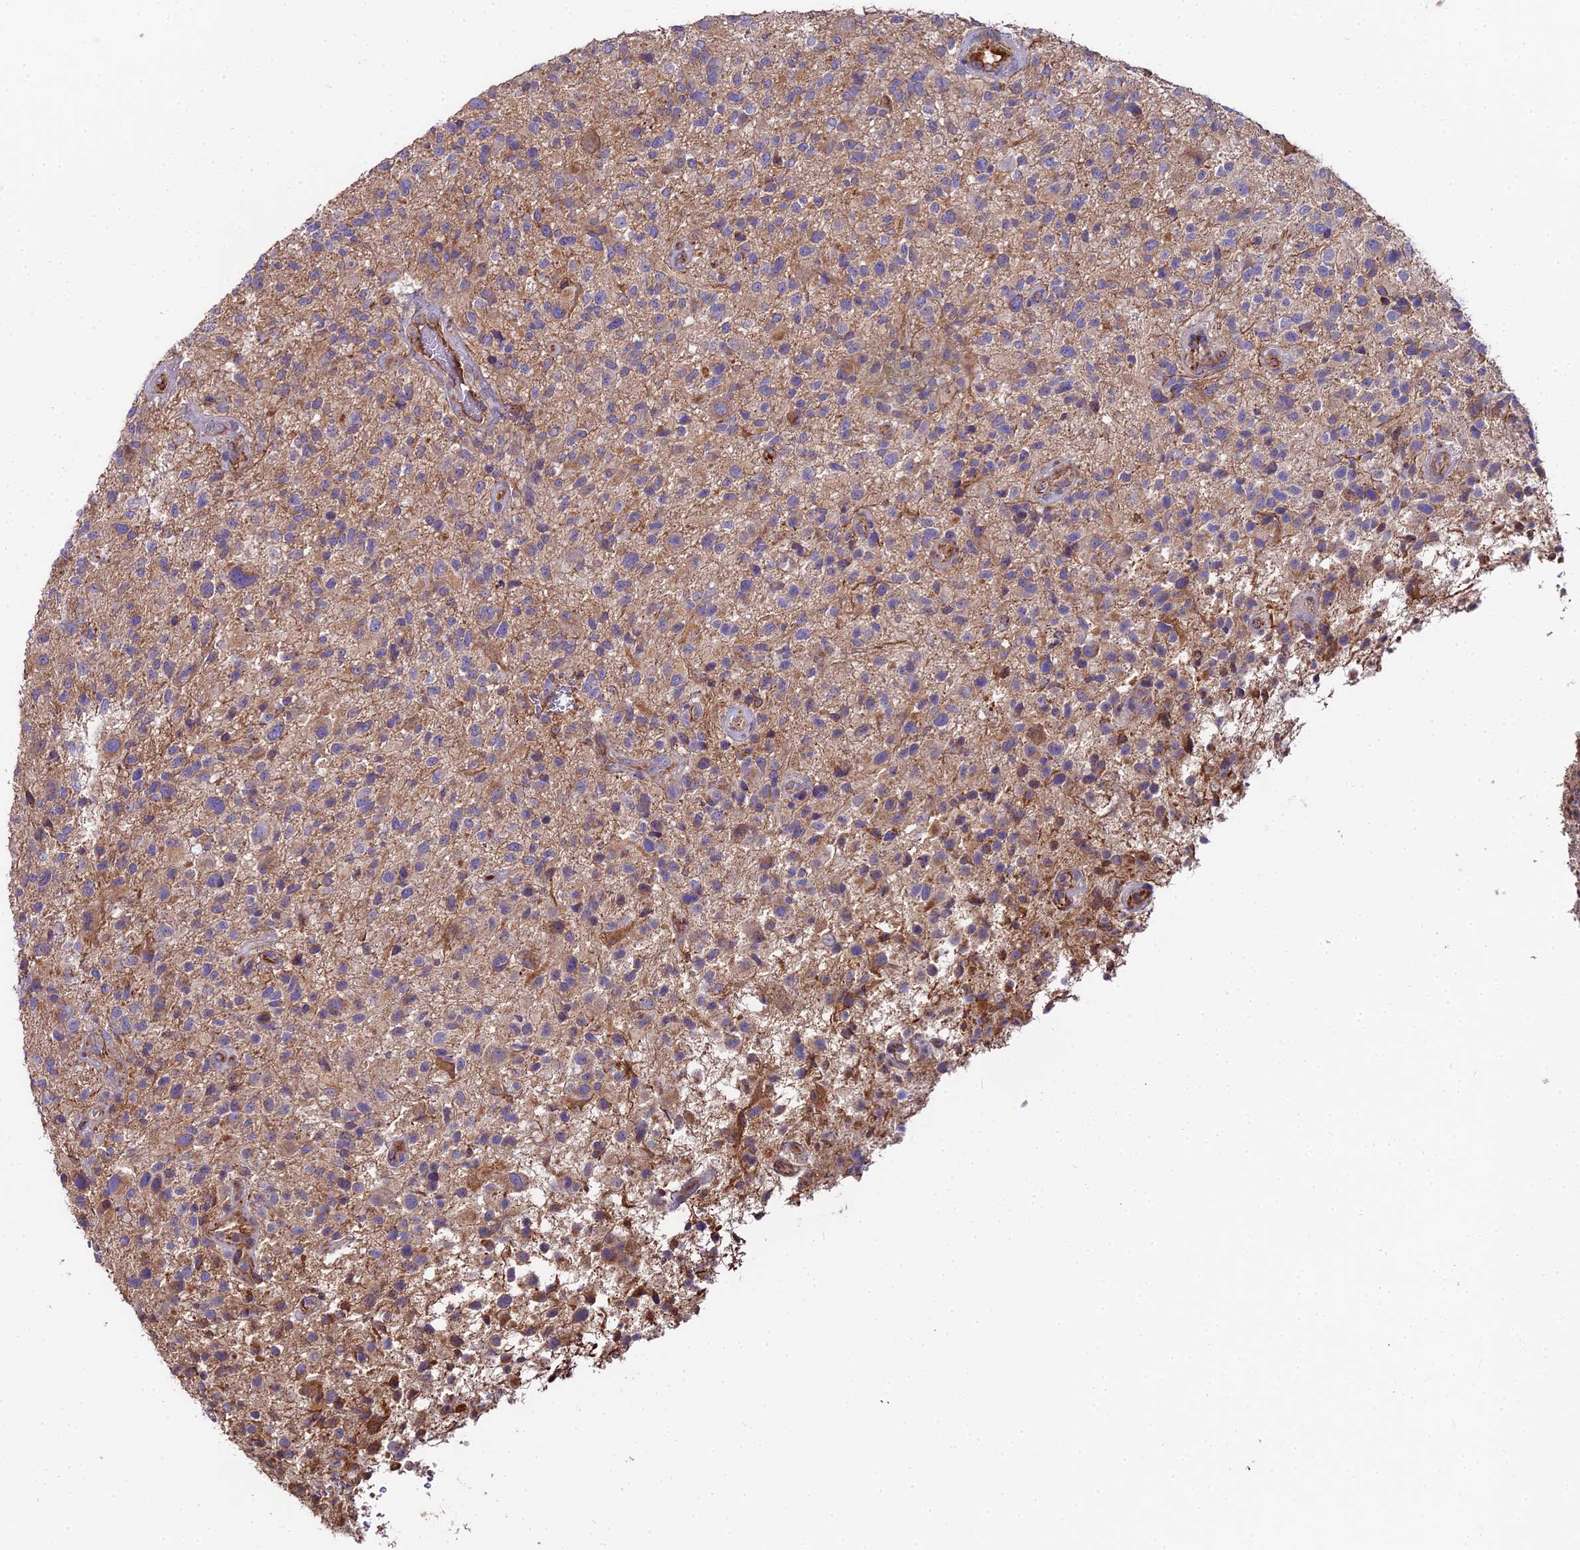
{"staining": {"intensity": "weak", "quantity": "<25%", "location": "cytoplasmic/membranous"}, "tissue": "glioma", "cell_type": "Tumor cells", "image_type": "cancer", "snomed": [{"axis": "morphology", "description": "Glioma, malignant, High grade"}, {"axis": "topography", "description": "Brain"}], "caption": "Immunohistochemistry of human glioma exhibits no staining in tumor cells.", "gene": "BEX4", "patient": {"sex": "male", "age": 47}}